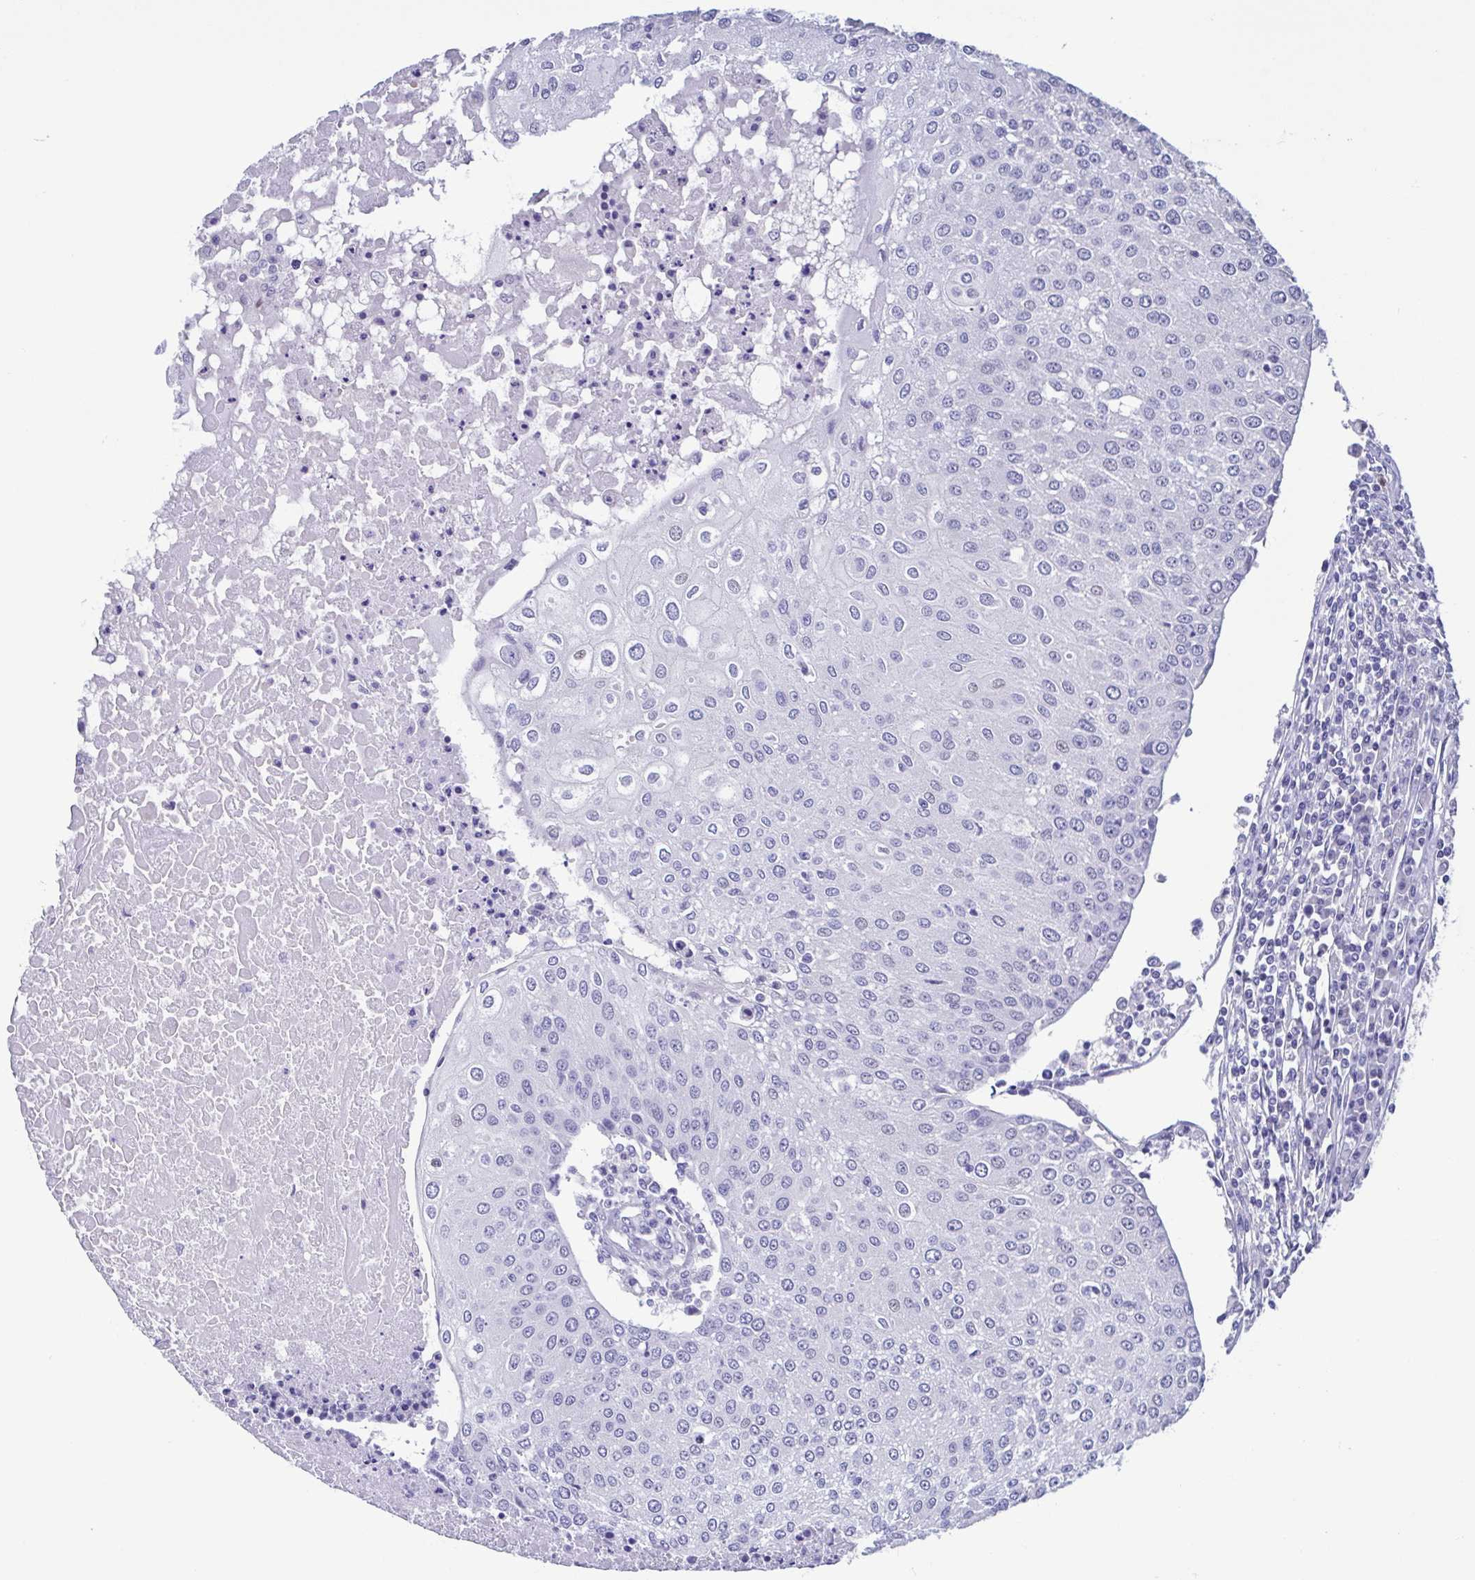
{"staining": {"intensity": "negative", "quantity": "none", "location": "none"}, "tissue": "urothelial cancer", "cell_type": "Tumor cells", "image_type": "cancer", "snomed": [{"axis": "morphology", "description": "Urothelial carcinoma, High grade"}, {"axis": "topography", "description": "Urinary bladder"}], "caption": "High-grade urothelial carcinoma was stained to show a protein in brown. There is no significant staining in tumor cells. Brightfield microscopy of immunohistochemistry (IHC) stained with DAB (brown) and hematoxylin (blue), captured at high magnification.", "gene": "PERM1", "patient": {"sex": "female", "age": 85}}